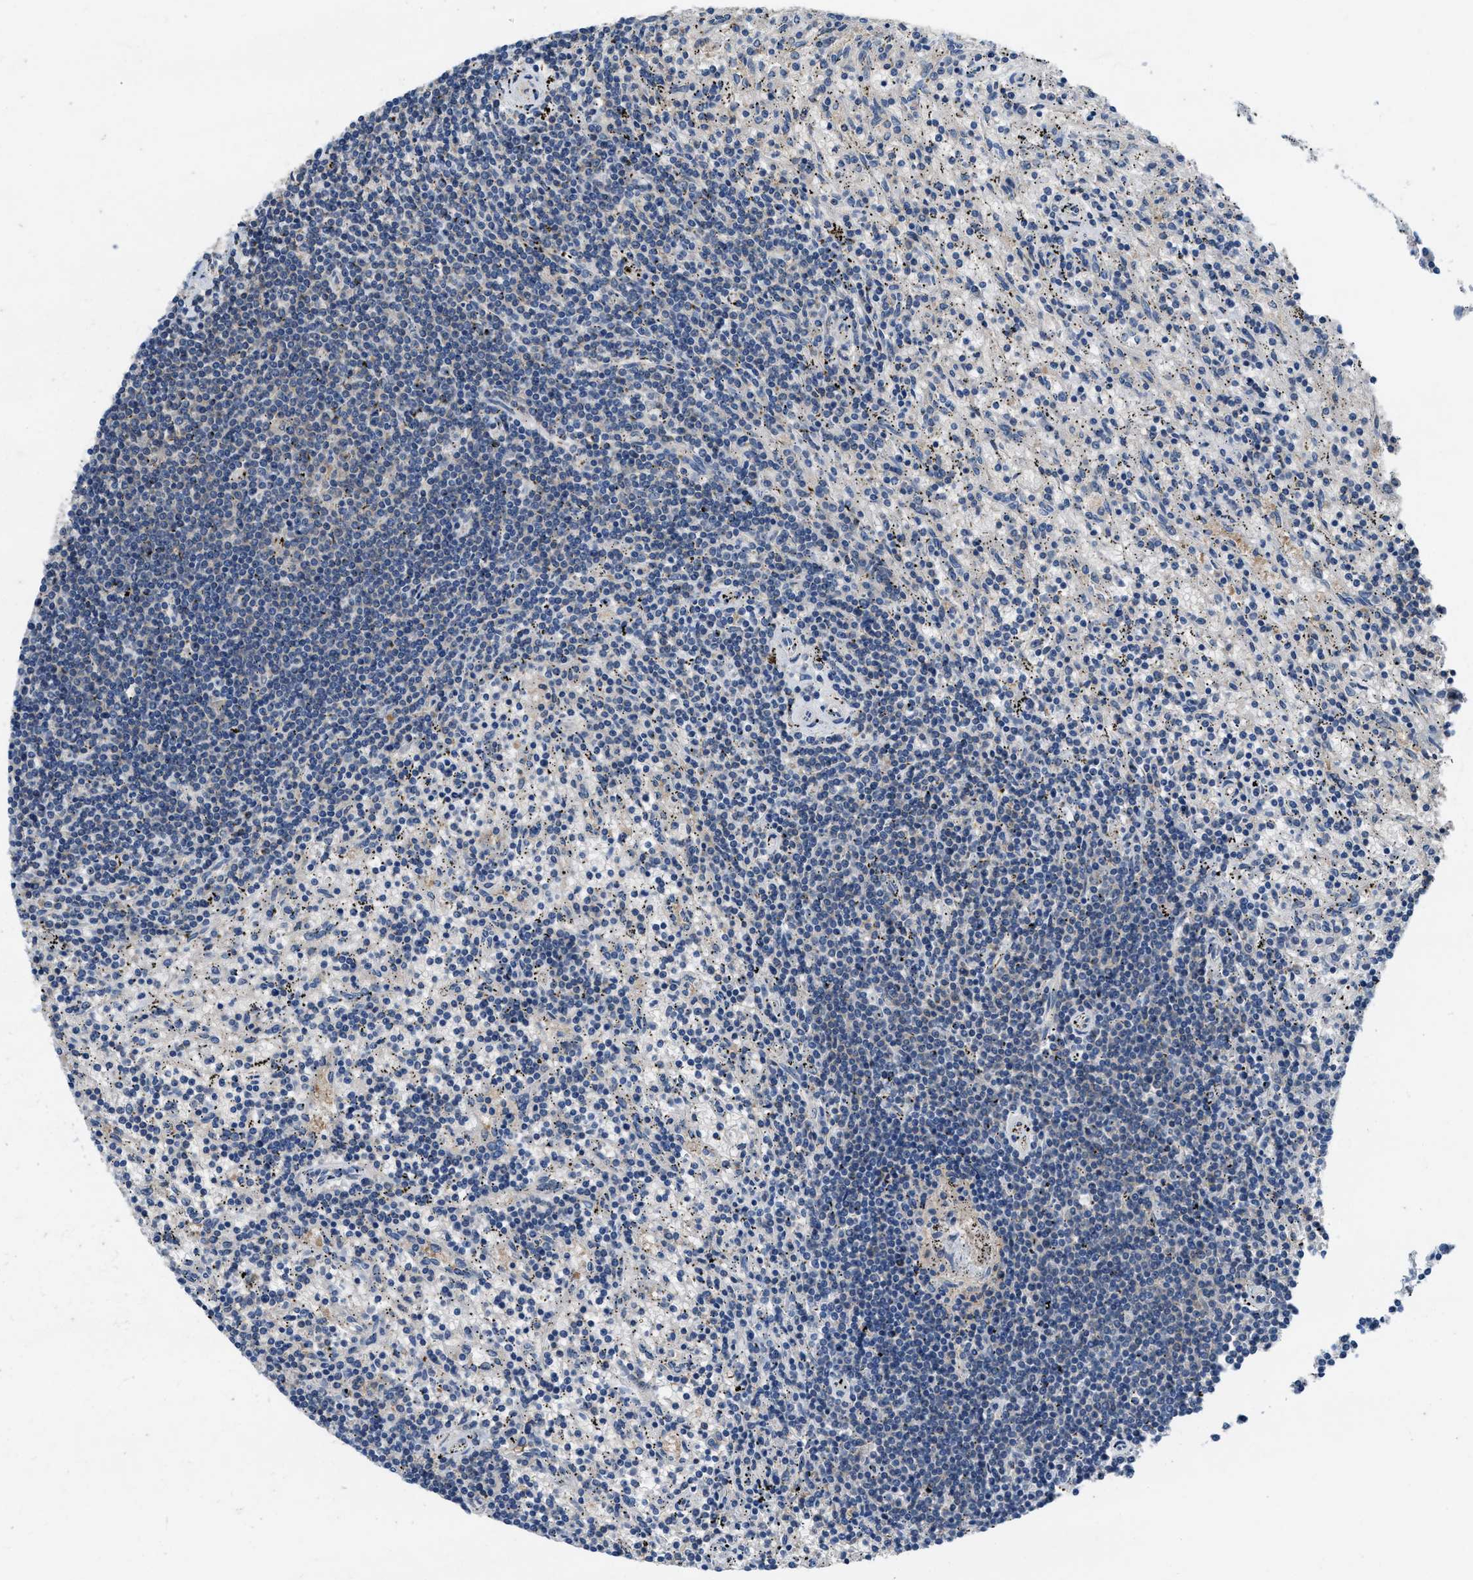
{"staining": {"intensity": "negative", "quantity": "none", "location": "none"}, "tissue": "lymphoma", "cell_type": "Tumor cells", "image_type": "cancer", "snomed": [{"axis": "morphology", "description": "Malignant lymphoma, non-Hodgkin's type, Low grade"}, {"axis": "topography", "description": "Spleen"}], "caption": "This image is of lymphoma stained with immunohistochemistry to label a protein in brown with the nuclei are counter-stained blue. There is no staining in tumor cells. Nuclei are stained in blue.", "gene": "NUDT5", "patient": {"sex": "male", "age": 76}}